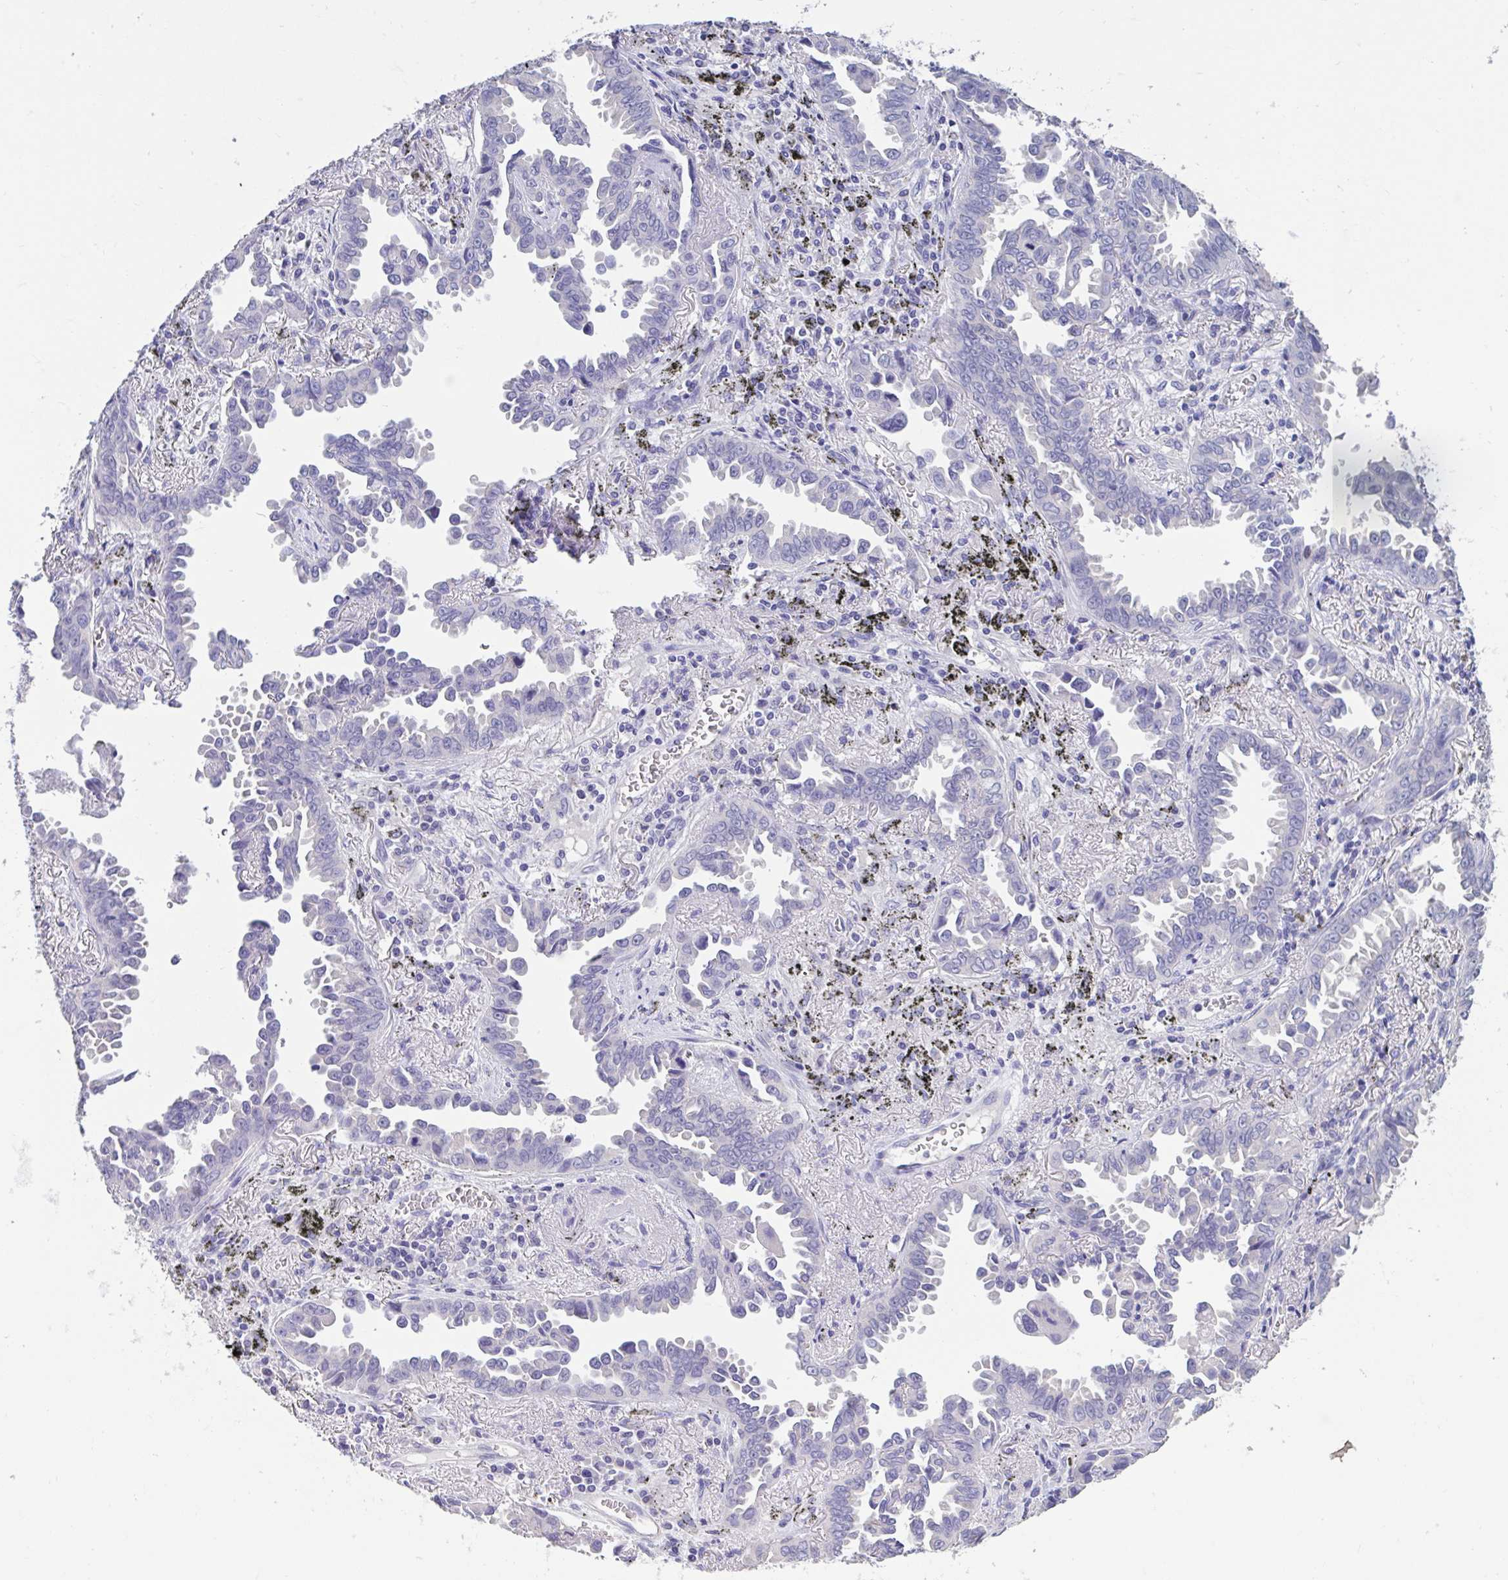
{"staining": {"intensity": "negative", "quantity": "none", "location": "none"}, "tissue": "lung cancer", "cell_type": "Tumor cells", "image_type": "cancer", "snomed": [{"axis": "morphology", "description": "Adenocarcinoma, NOS"}, {"axis": "topography", "description": "Lung"}], "caption": "Tumor cells show no significant protein expression in lung cancer.", "gene": "GPR162", "patient": {"sex": "male", "age": 68}}